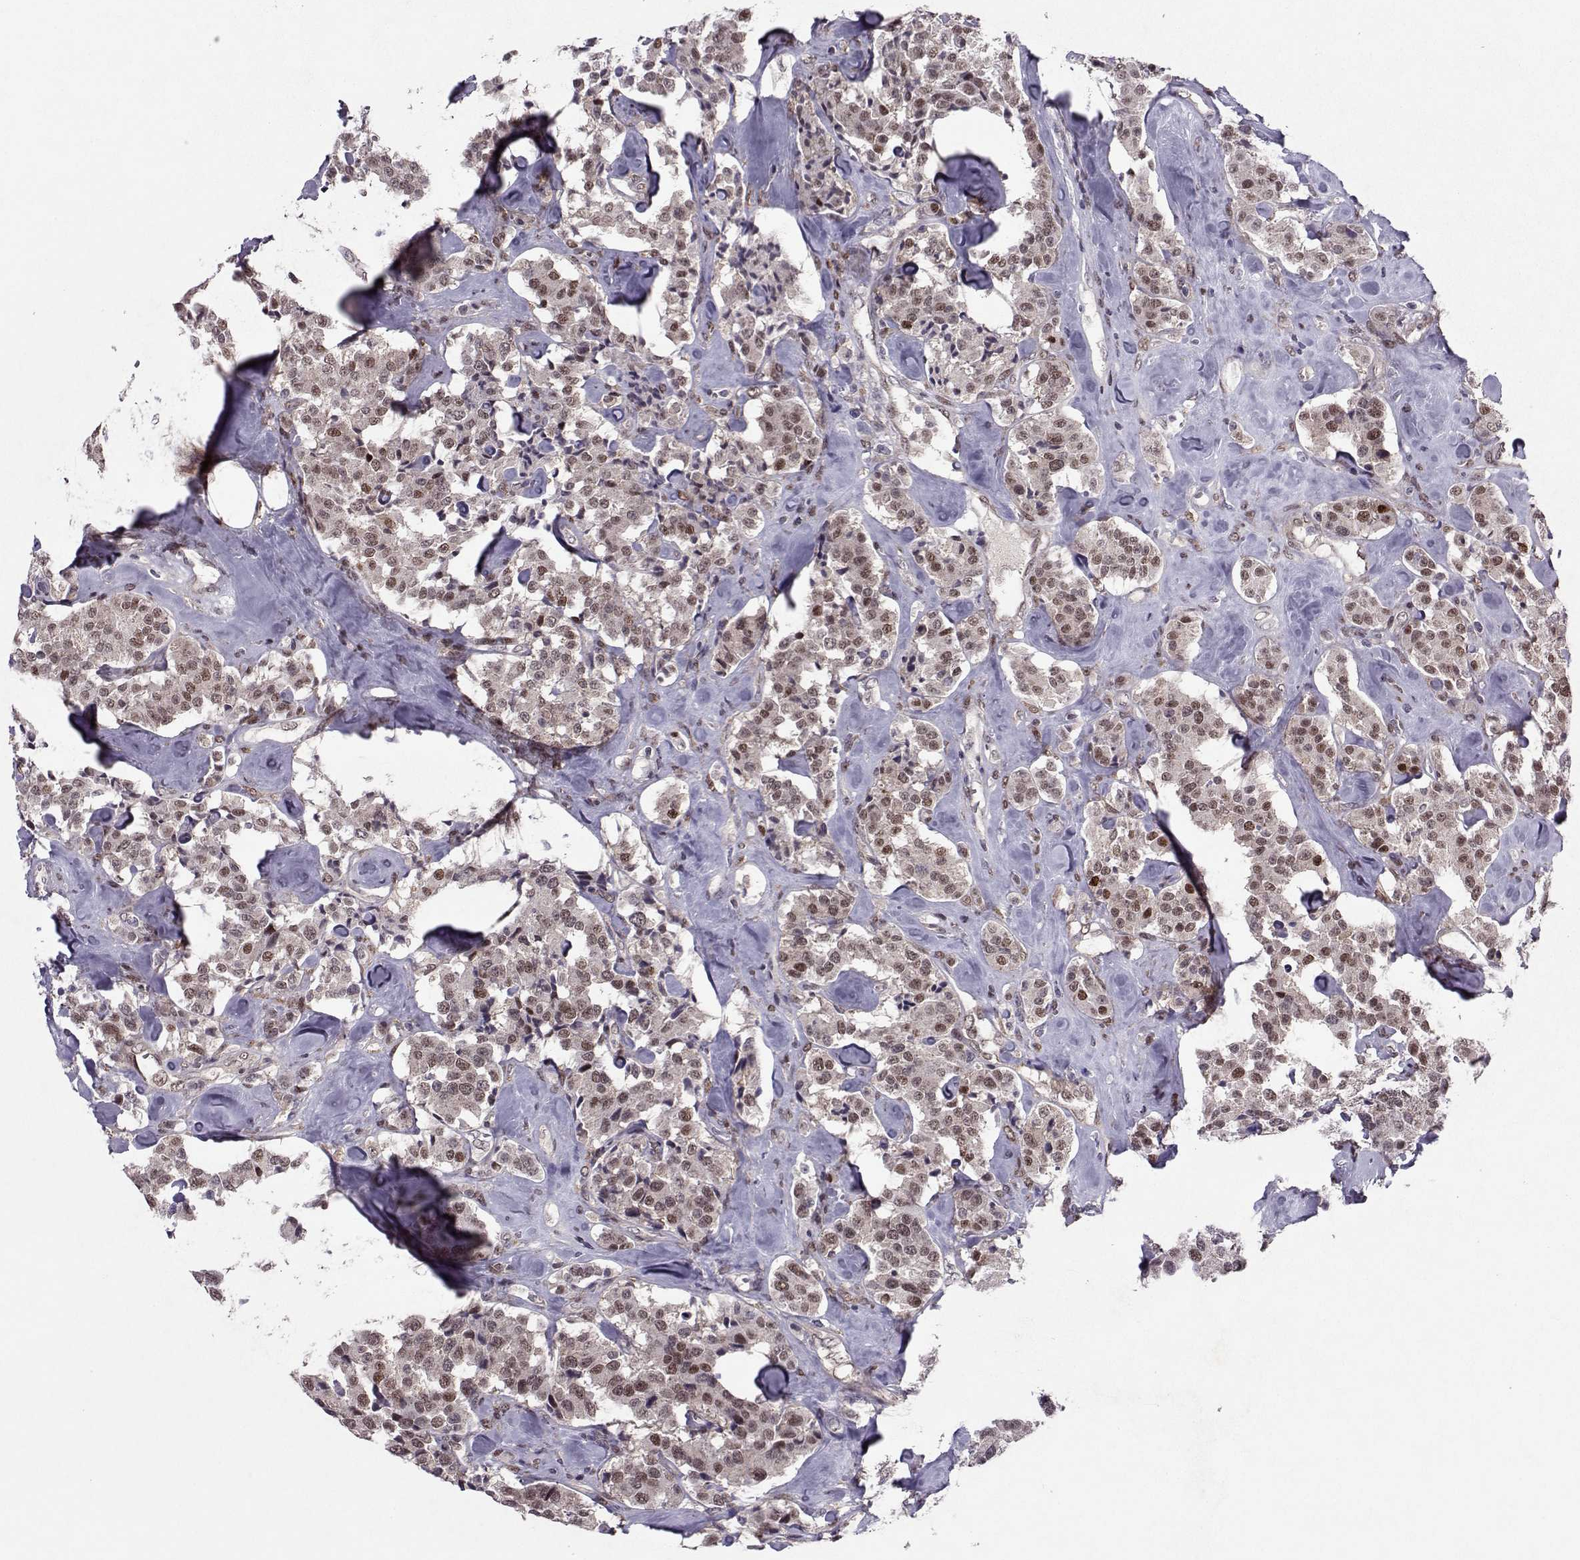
{"staining": {"intensity": "moderate", "quantity": "25%-75%", "location": "nuclear"}, "tissue": "carcinoid", "cell_type": "Tumor cells", "image_type": "cancer", "snomed": [{"axis": "morphology", "description": "Carcinoid, malignant, NOS"}, {"axis": "topography", "description": "Pancreas"}], "caption": "Protein analysis of malignant carcinoid tissue demonstrates moderate nuclear staining in approximately 25%-75% of tumor cells.", "gene": "CDK4", "patient": {"sex": "male", "age": 41}}